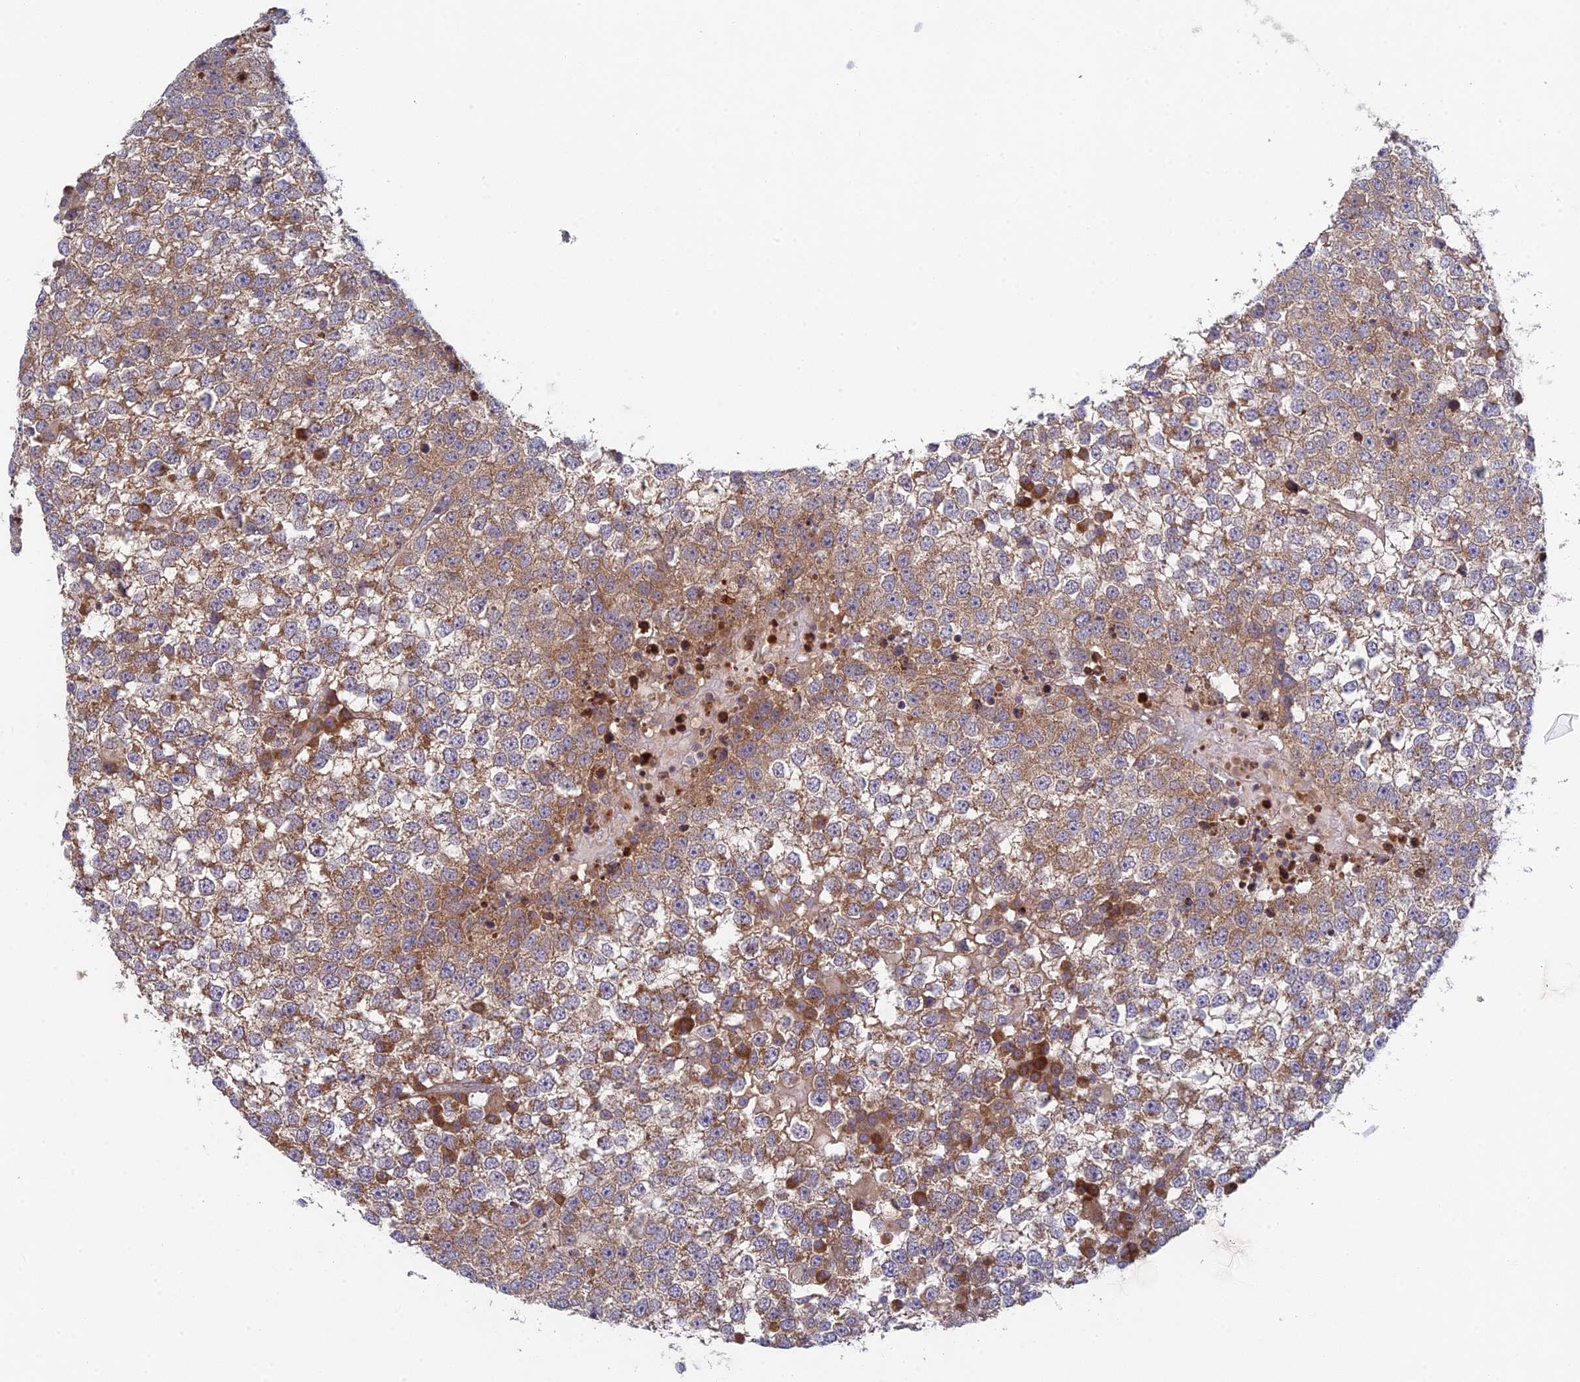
{"staining": {"intensity": "moderate", "quantity": "25%-75%", "location": "cytoplasmic/membranous"}, "tissue": "testis cancer", "cell_type": "Tumor cells", "image_type": "cancer", "snomed": [{"axis": "morphology", "description": "Seminoma, NOS"}, {"axis": "topography", "description": "Testis"}], "caption": "DAB (3,3'-diaminobenzidine) immunohistochemical staining of human testis cancer demonstrates moderate cytoplasmic/membranous protein positivity in approximately 25%-75% of tumor cells.", "gene": "INCA1", "patient": {"sex": "male", "age": 65}}